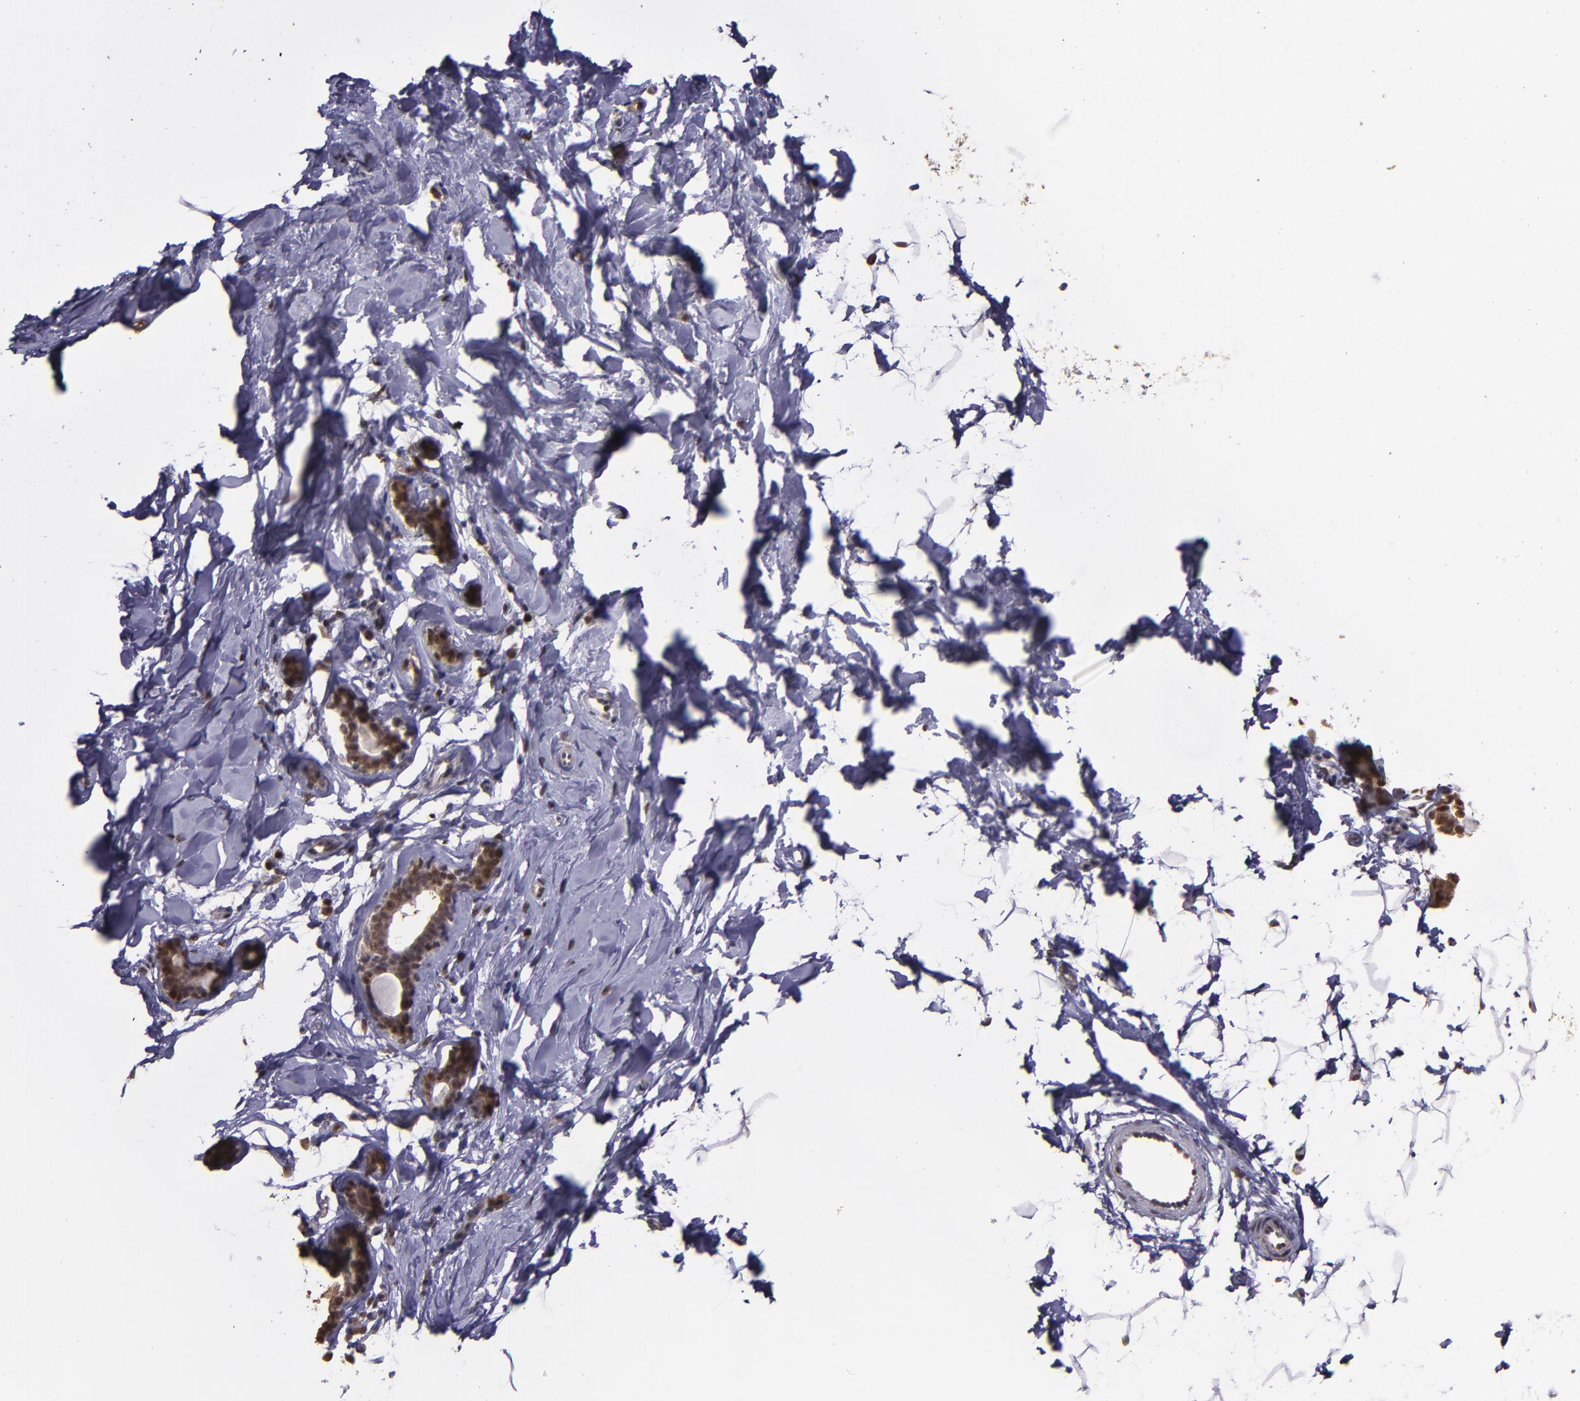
{"staining": {"intensity": "moderate", "quantity": ">75%", "location": "nuclear"}, "tissue": "breast", "cell_type": "Adipocytes", "image_type": "normal", "snomed": [{"axis": "morphology", "description": "Normal tissue, NOS"}, {"axis": "topography", "description": "Breast"}], "caption": "A high-resolution histopathology image shows immunohistochemistry (IHC) staining of normal breast, which demonstrates moderate nuclear expression in about >75% of adipocytes.", "gene": "SERPINF2", "patient": {"sex": "female", "age": 23}}